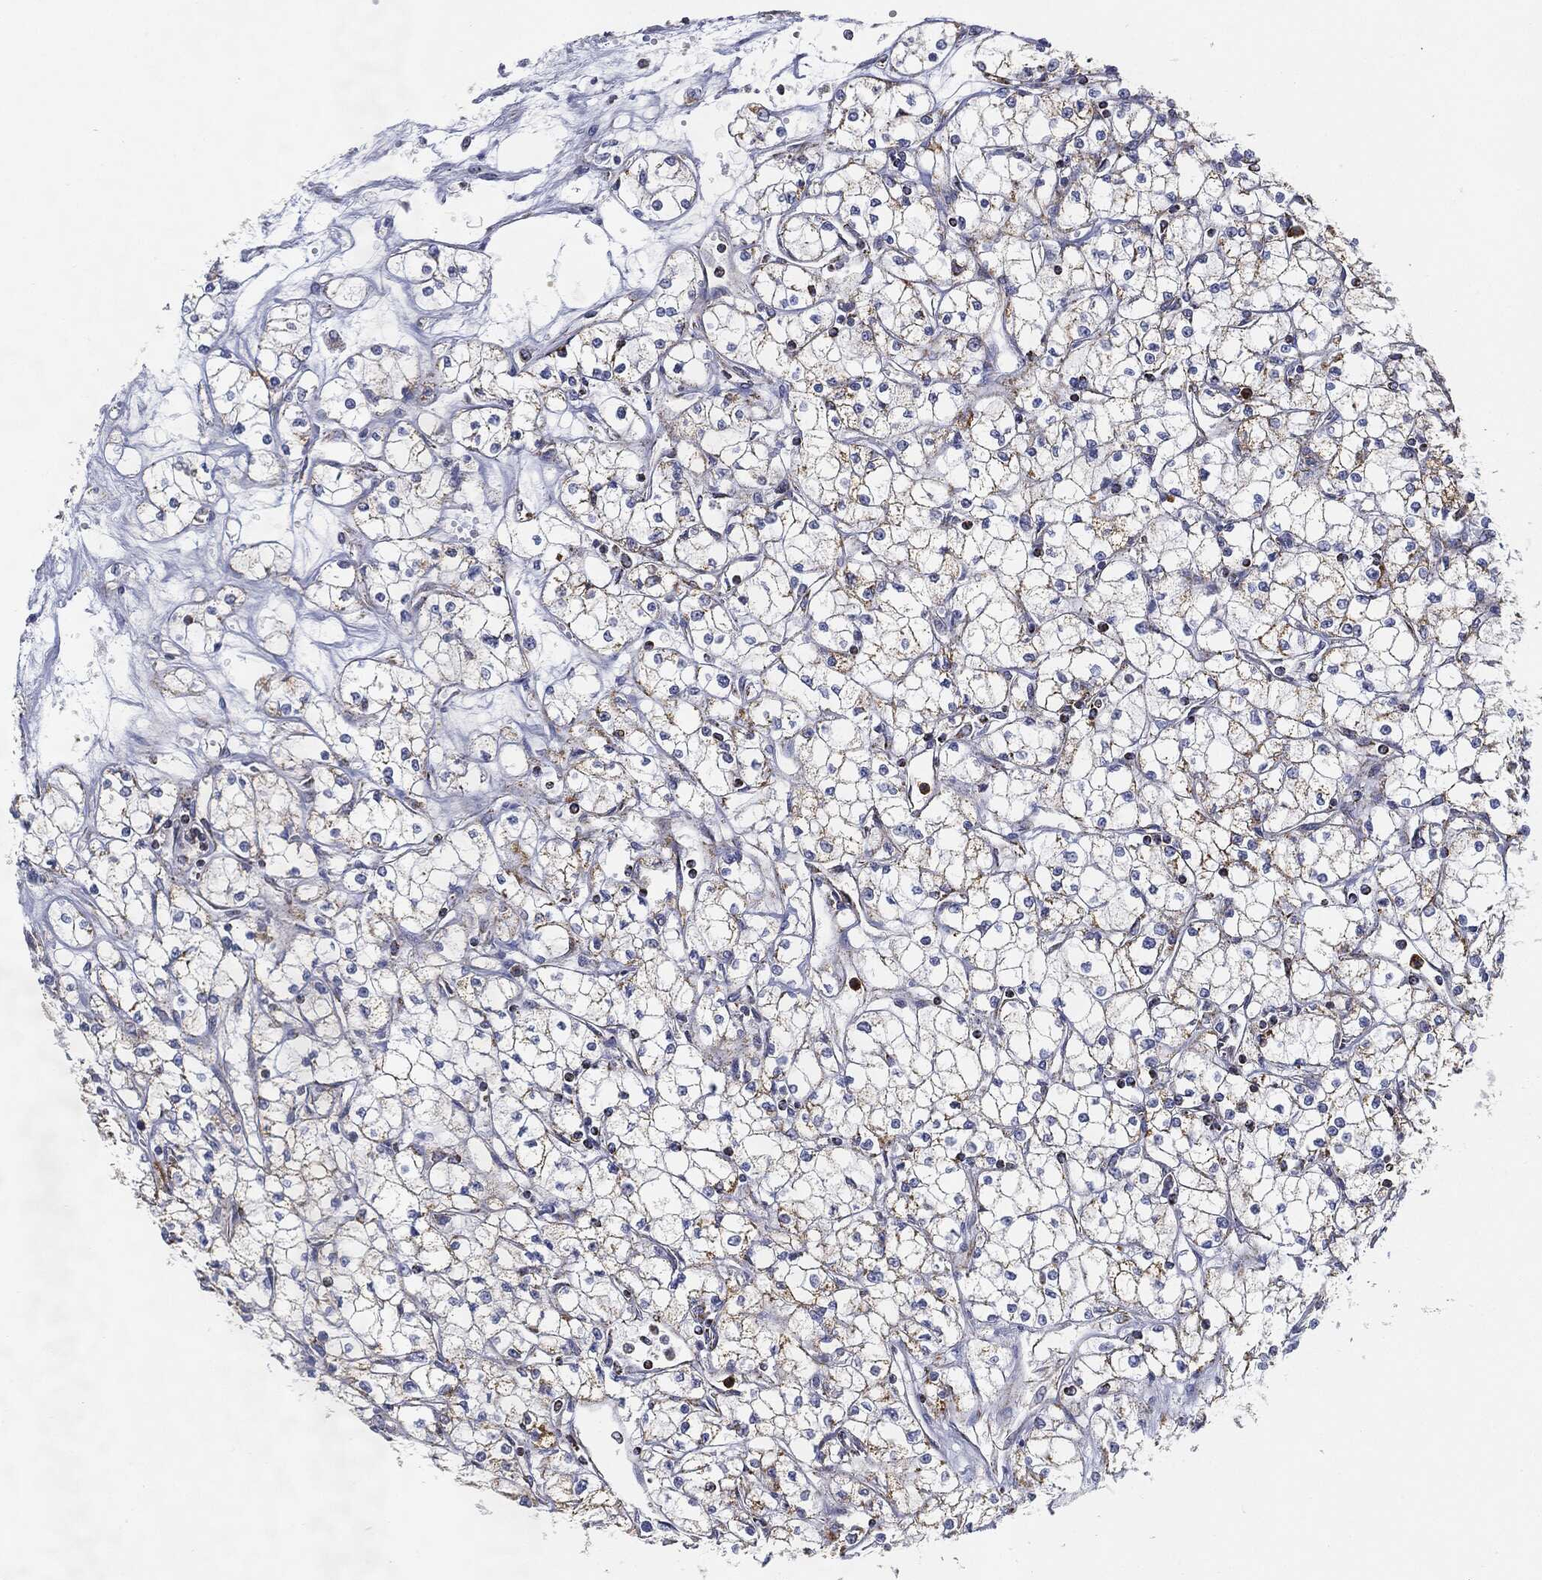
{"staining": {"intensity": "moderate", "quantity": "<25%", "location": "cytoplasmic/membranous"}, "tissue": "renal cancer", "cell_type": "Tumor cells", "image_type": "cancer", "snomed": [{"axis": "morphology", "description": "Adenocarcinoma, NOS"}, {"axis": "topography", "description": "Kidney"}], "caption": "This image exhibits renal cancer stained with IHC to label a protein in brown. The cytoplasmic/membranous of tumor cells show moderate positivity for the protein. Nuclei are counter-stained blue.", "gene": "CAPN15", "patient": {"sex": "male", "age": 67}}